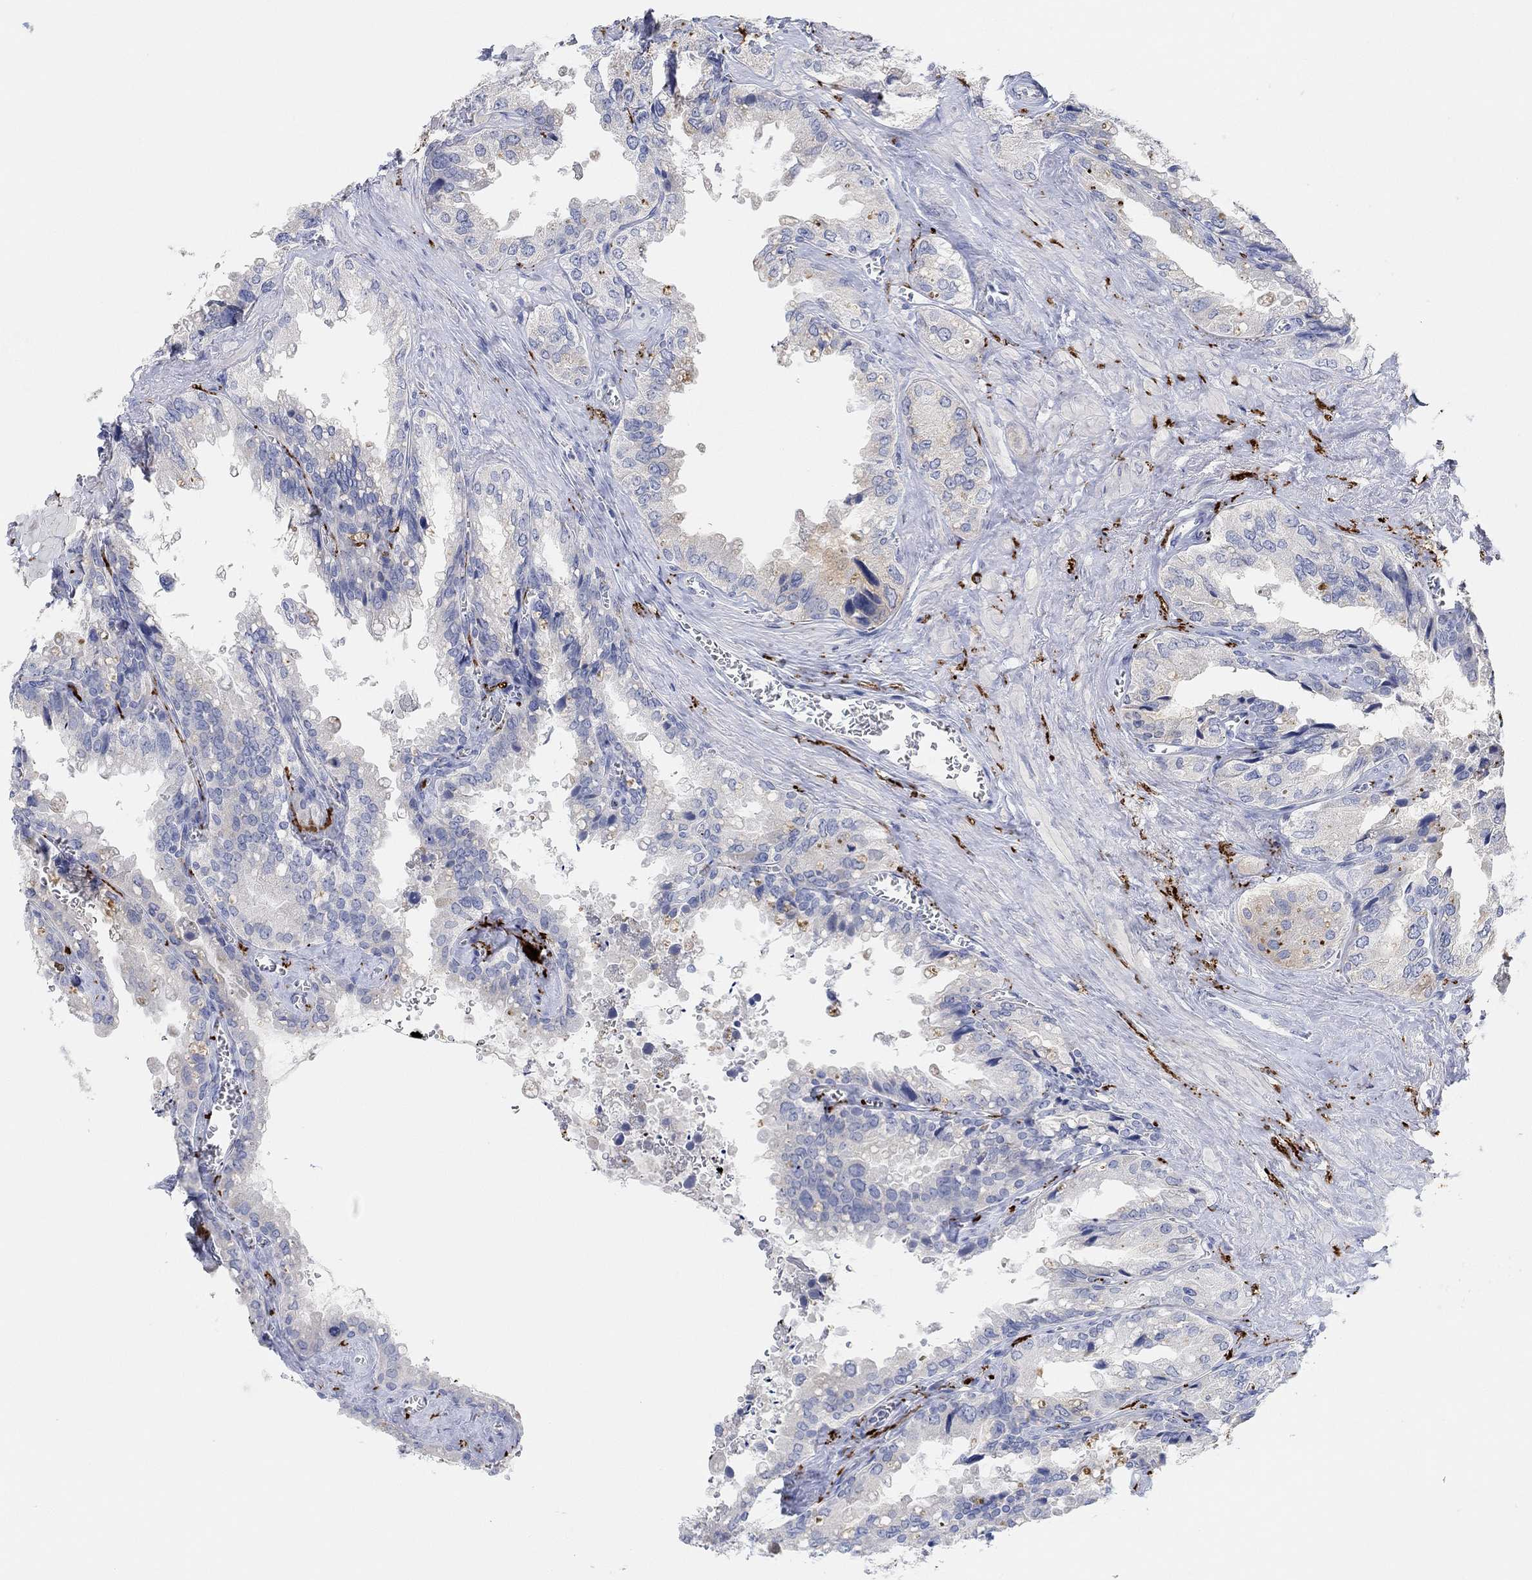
{"staining": {"intensity": "negative", "quantity": "none", "location": "none"}, "tissue": "seminal vesicle", "cell_type": "Glandular cells", "image_type": "normal", "snomed": [{"axis": "morphology", "description": "Normal tissue, NOS"}, {"axis": "topography", "description": "Seminal veicle"}], "caption": "Glandular cells show no significant protein positivity in benign seminal vesicle.", "gene": "VAT1L", "patient": {"sex": "male", "age": 67}}